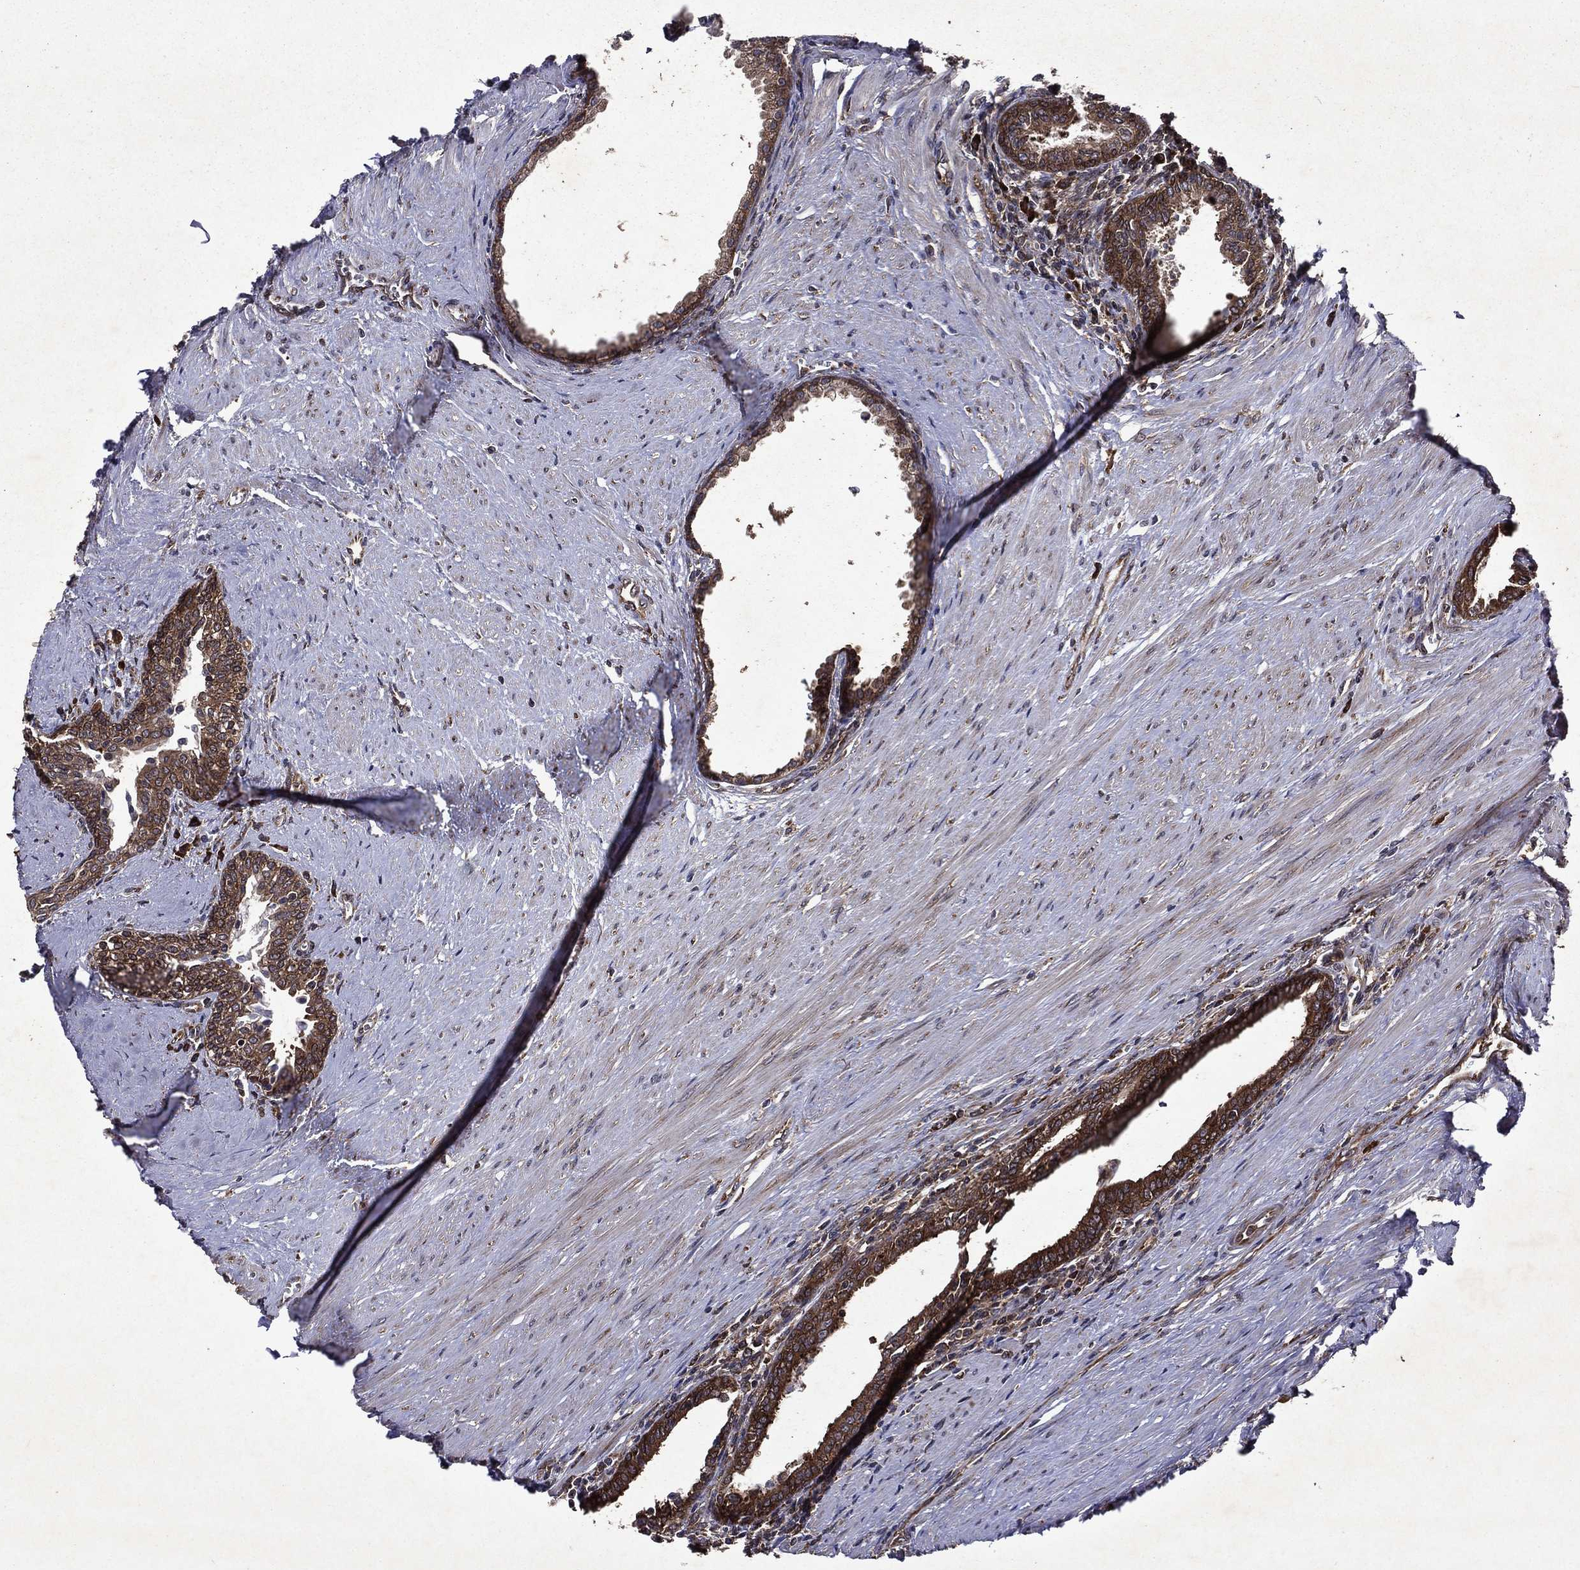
{"staining": {"intensity": "strong", "quantity": "25%-75%", "location": "cytoplasmic/membranous"}, "tissue": "prostate", "cell_type": "Glandular cells", "image_type": "normal", "snomed": [{"axis": "morphology", "description": "Normal tissue, NOS"}, {"axis": "topography", "description": "Prostate"}], "caption": "High-power microscopy captured an IHC image of unremarkable prostate, revealing strong cytoplasmic/membranous expression in about 25%-75% of glandular cells.", "gene": "EIF2B4", "patient": {"sex": "male", "age": 64}}